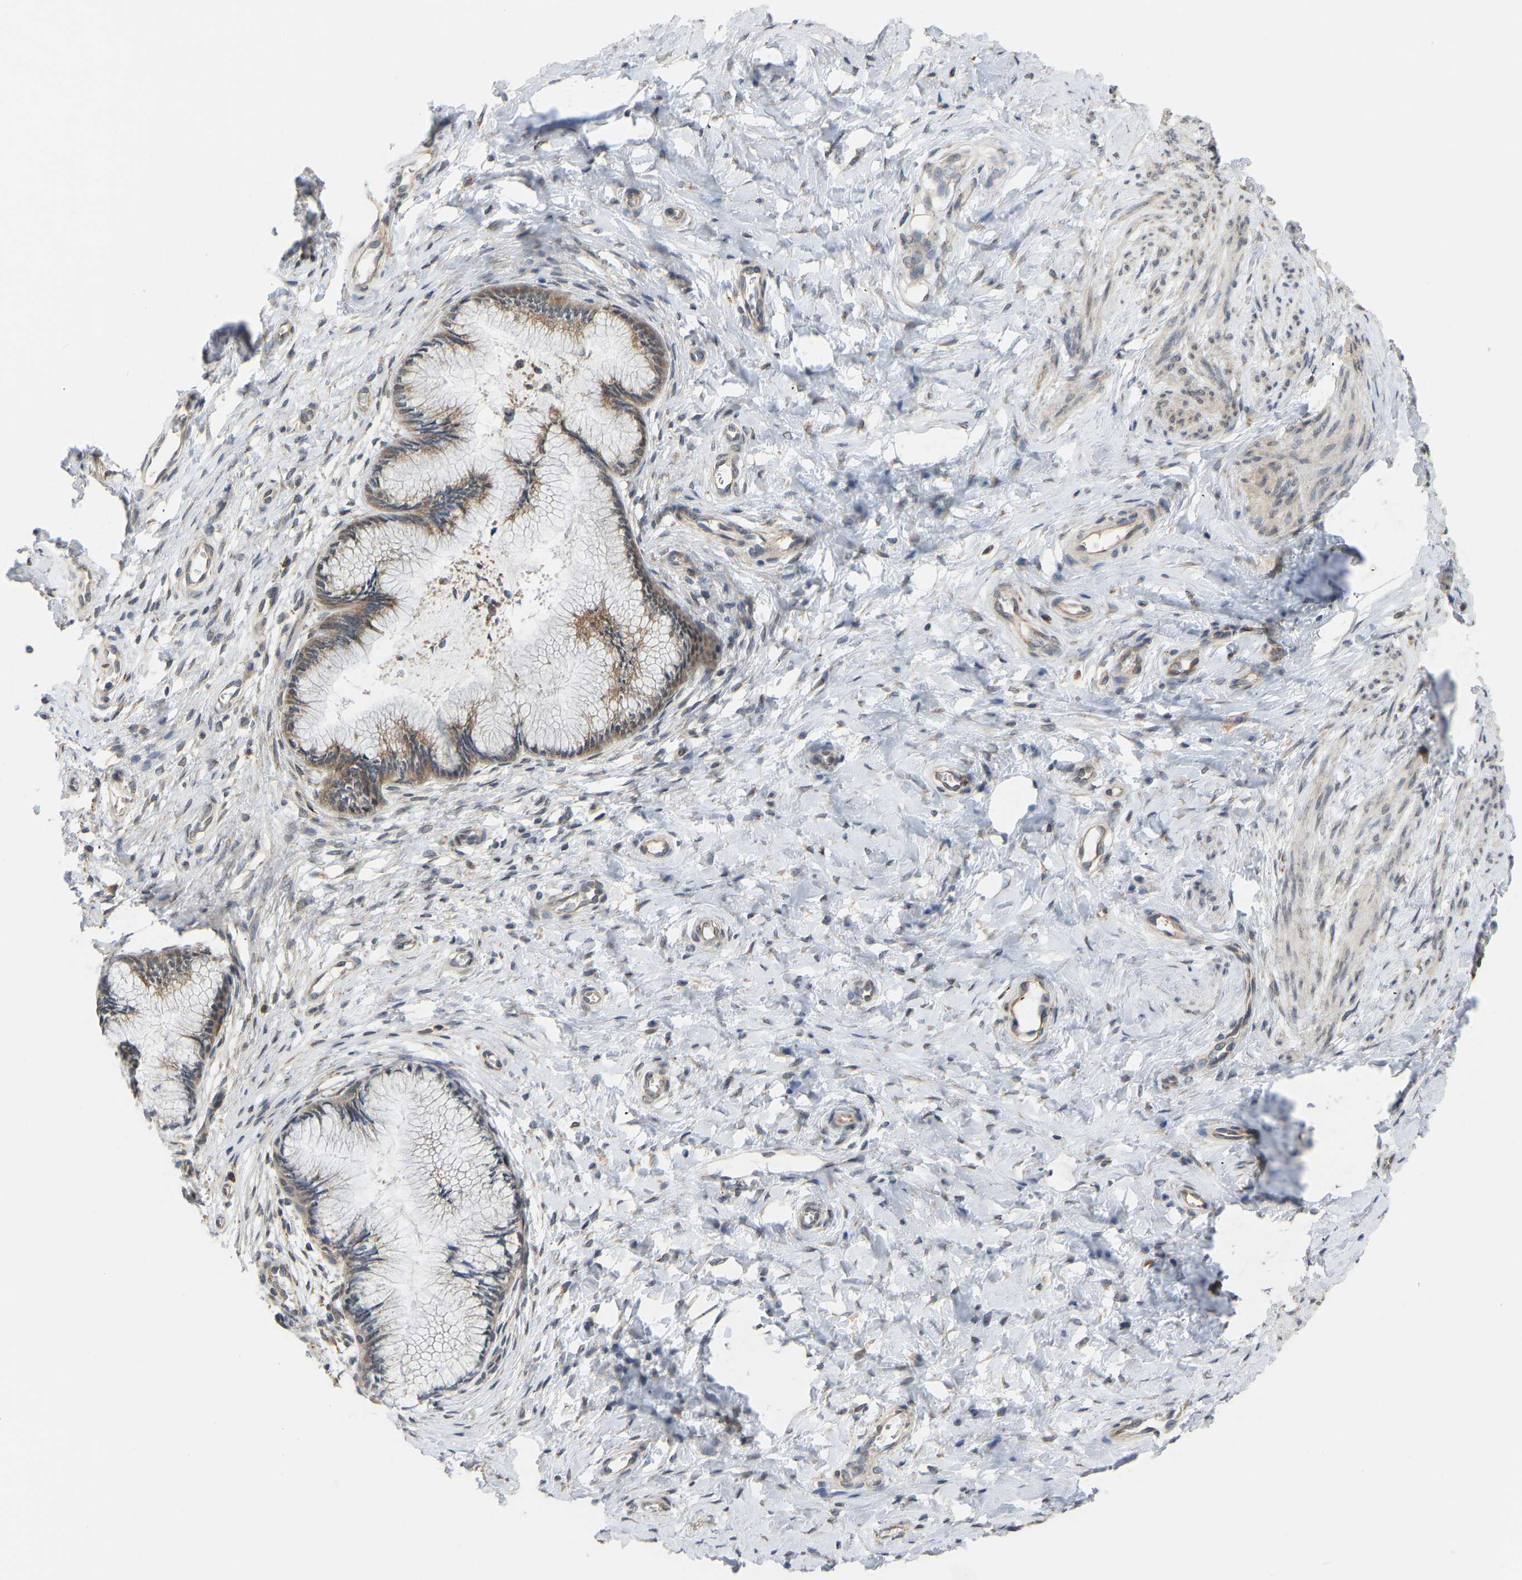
{"staining": {"intensity": "moderate", "quantity": ">75%", "location": "cytoplasmic/membranous"}, "tissue": "cervix", "cell_type": "Glandular cells", "image_type": "normal", "snomed": [{"axis": "morphology", "description": "Normal tissue, NOS"}, {"axis": "topography", "description": "Cervix"}], "caption": "An immunohistochemistry (IHC) image of normal tissue is shown. Protein staining in brown highlights moderate cytoplasmic/membranous positivity in cervix within glandular cells. The staining was performed using DAB (3,3'-diaminobenzidine) to visualize the protein expression in brown, while the nuclei were stained in blue with hematoxylin (Magnification: 20x).", "gene": "BEND3", "patient": {"sex": "female", "age": 55}}